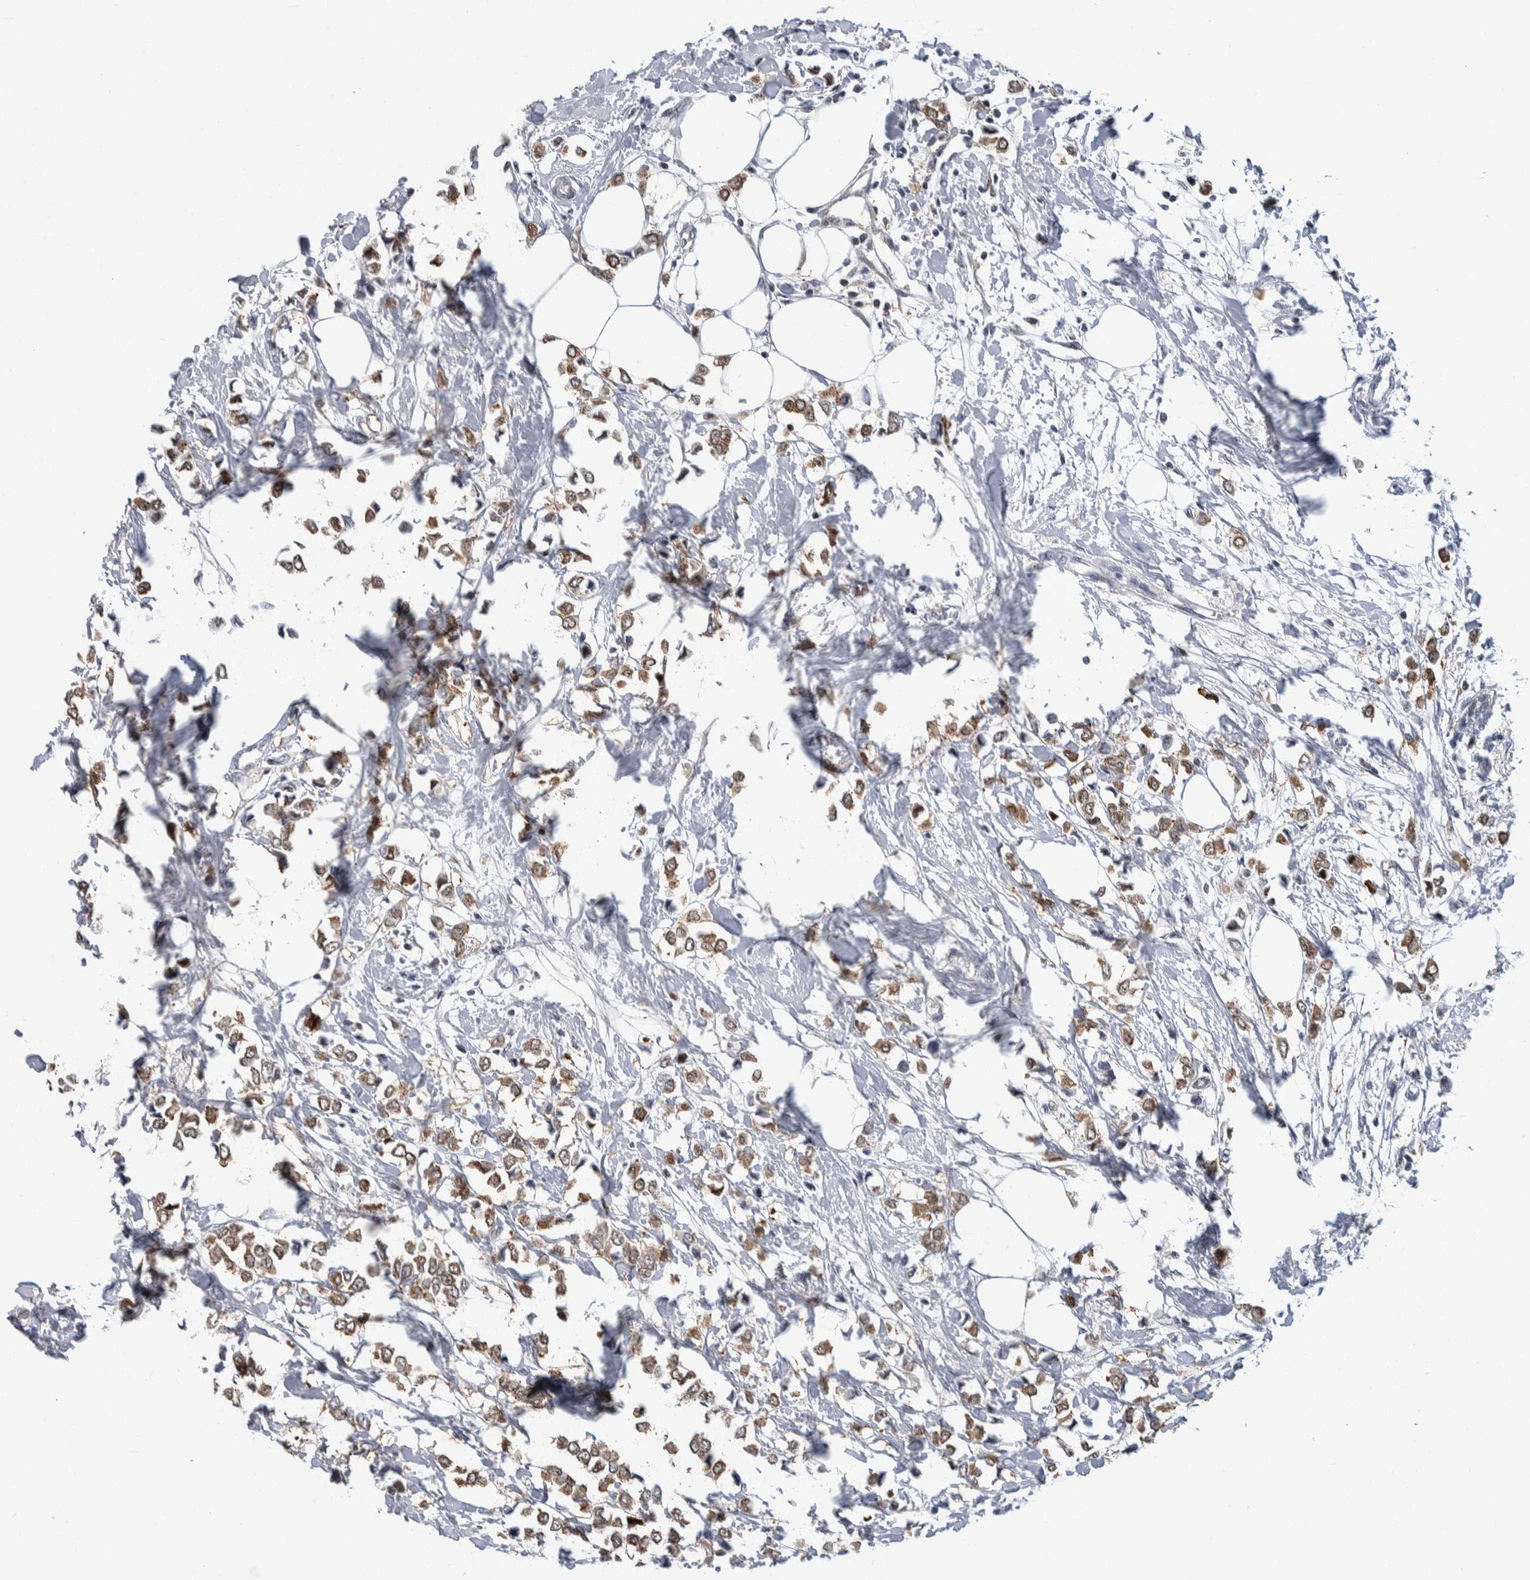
{"staining": {"intensity": "moderate", "quantity": ">75%", "location": "cytoplasmic/membranous"}, "tissue": "breast cancer", "cell_type": "Tumor cells", "image_type": "cancer", "snomed": [{"axis": "morphology", "description": "Lobular carcinoma"}, {"axis": "topography", "description": "Breast"}], "caption": "Immunohistochemical staining of breast cancer (lobular carcinoma) exhibits medium levels of moderate cytoplasmic/membranous protein expression in approximately >75% of tumor cells.", "gene": "PTPA", "patient": {"sex": "female", "age": 51}}